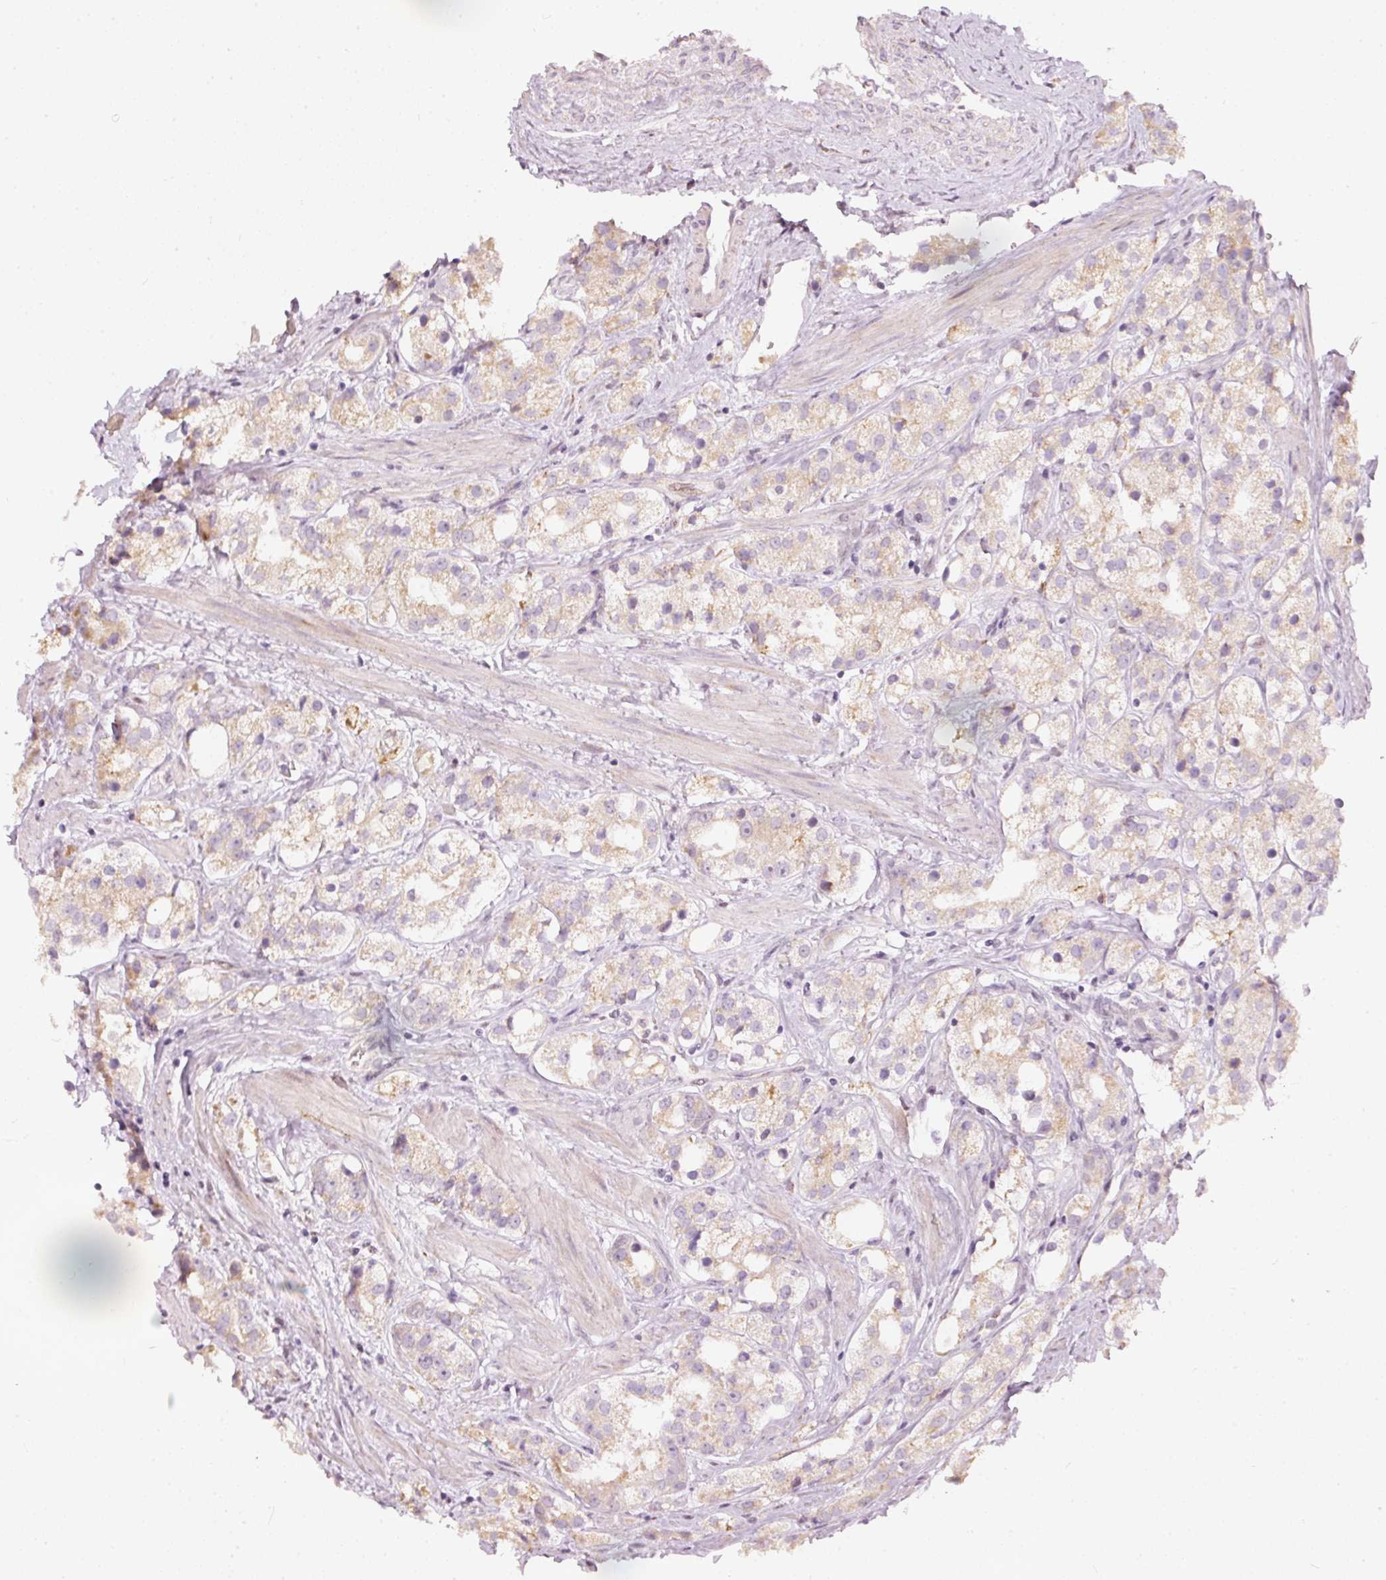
{"staining": {"intensity": "weak", "quantity": "25%-75%", "location": "cytoplasmic/membranous"}, "tissue": "prostate cancer", "cell_type": "Tumor cells", "image_type": "cancer", "snomed": [{"axis": "morphology", "description": "Adenocarcinoma, NOS"}, {"axis": "topography", "description": "Prostate"}], "caption": "IHC (DAB) staining of prostate cancer displays weak cytoplasmic/membranous protein staining in approximately 25%-75% of tumor cells.", "gene": "RNF39", "patient": {"sex": "male", "age": 79}}